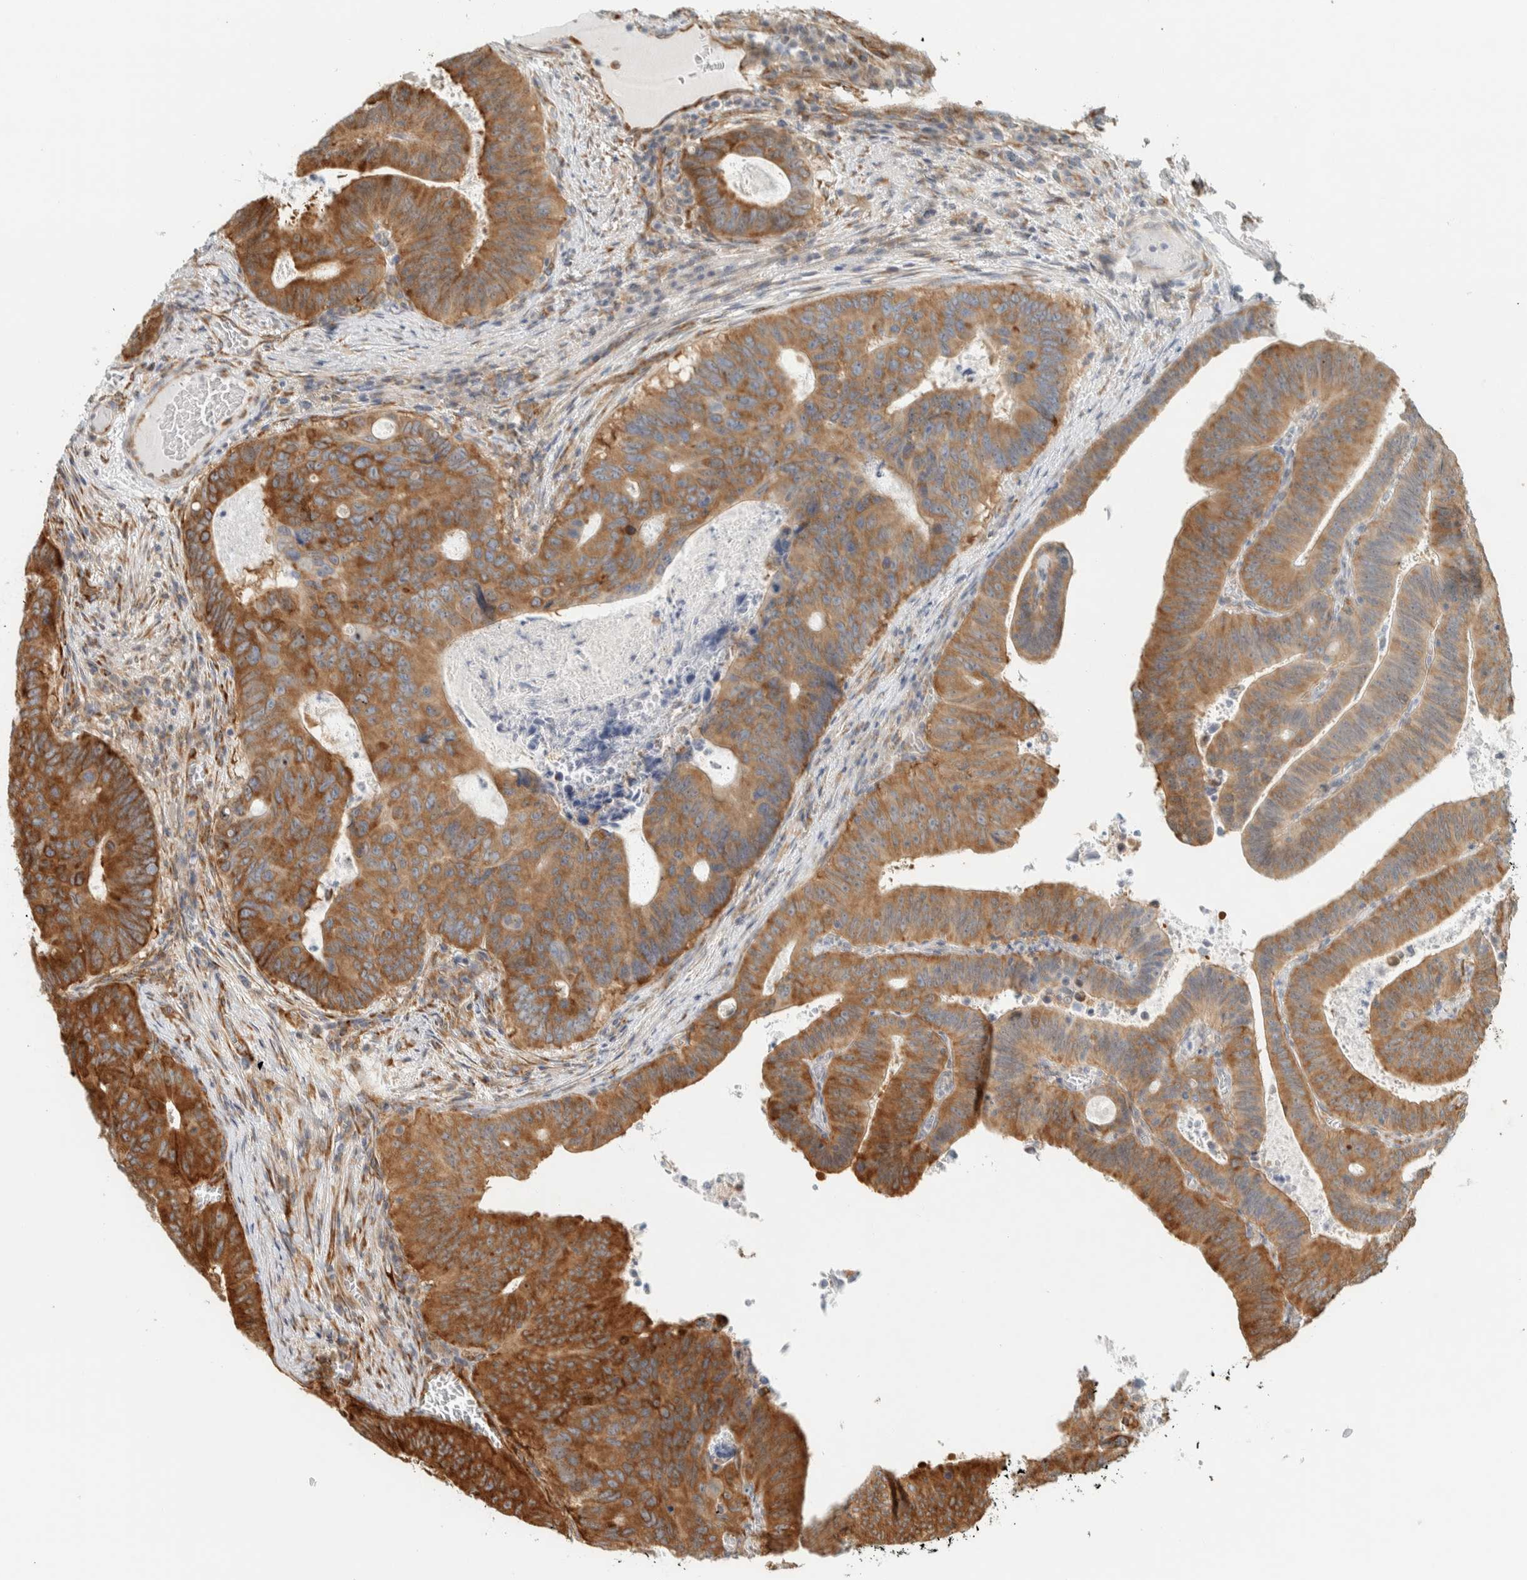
{"staining": {"intensity": "strong", "quantity": ">75%", "location": "cytoplasmic/membranous"}, "tissue": "colorectal cancer", "cell_type": "Tumor cells", "image_type": "cancer", "snomed": [{"axis": "morphology", "description": "Adenocarcinoma, NOS"}, {"axis": "topography", "description": "Colon"}], "caption": "A high amount of strong cytoplasmic/membranous positivity is present in approximately >75% of tumor cells in colorectal adenocarcinoma tissue. (DAB IHC, brown staining for protein, blue staining for nuclei).", "gene": "LLGL2", "patient": {"sex": "male", "age": 87}}